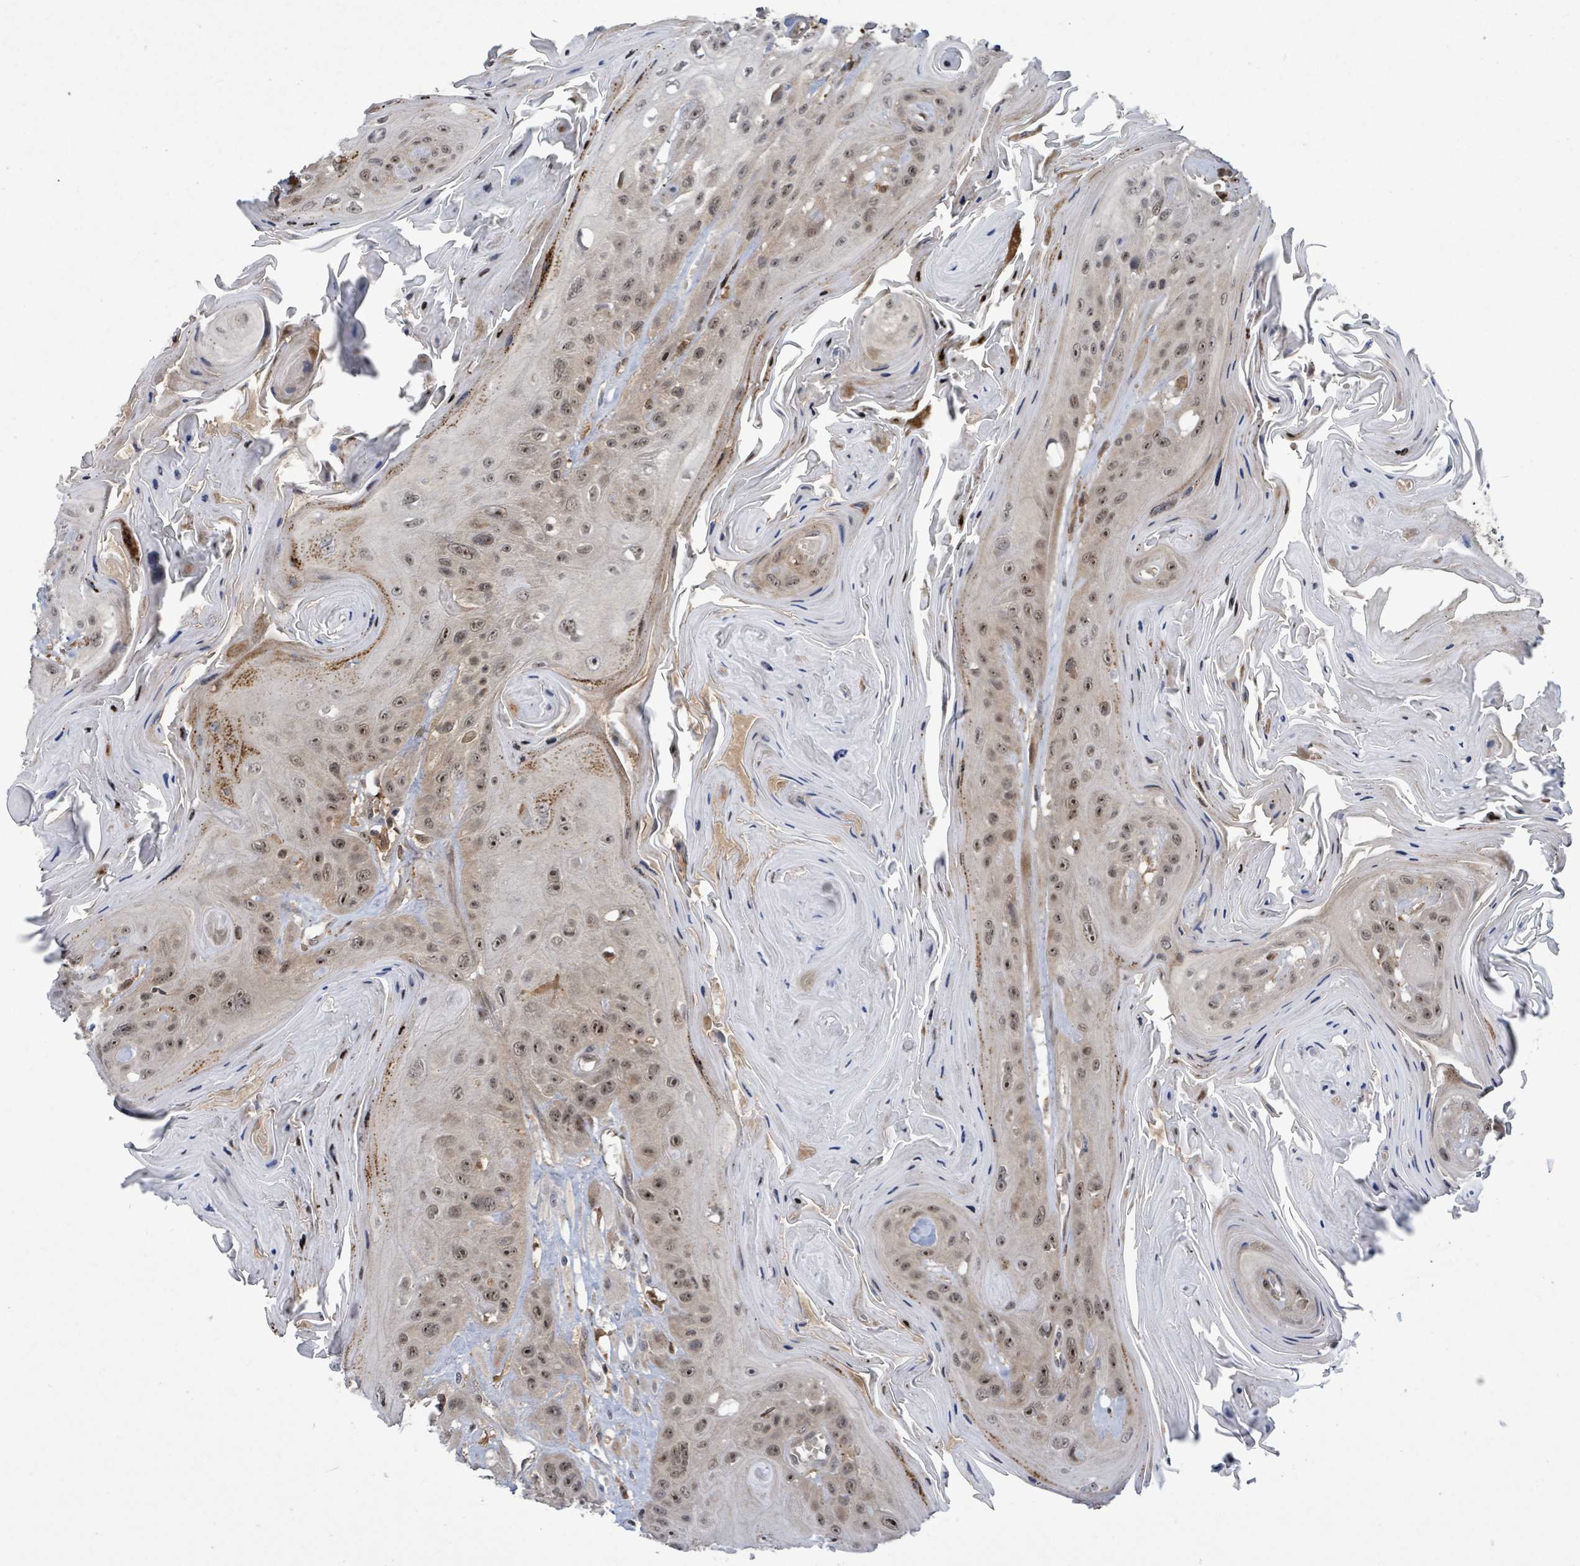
{"staining": {"intensity": "moderate", "quantity": ">75%", "location": "nuclear"}, "tissue": "head and neck cancer", "cell_type": "Tumor cells", "image_type": "cancer", "snomed": [{"axis": "morphology", "description": "Squamous cell carcinoma, NOS"}, {"axis": "topography", "description": "Head-Neck"}], "caption": "An image of human head and neck squamous cell carcinoma stained for a protein displays moderate nuclear brown staining in tumor cells.", "gene": "FBXO6", "patient": {"sex": "female", "age": 59}}